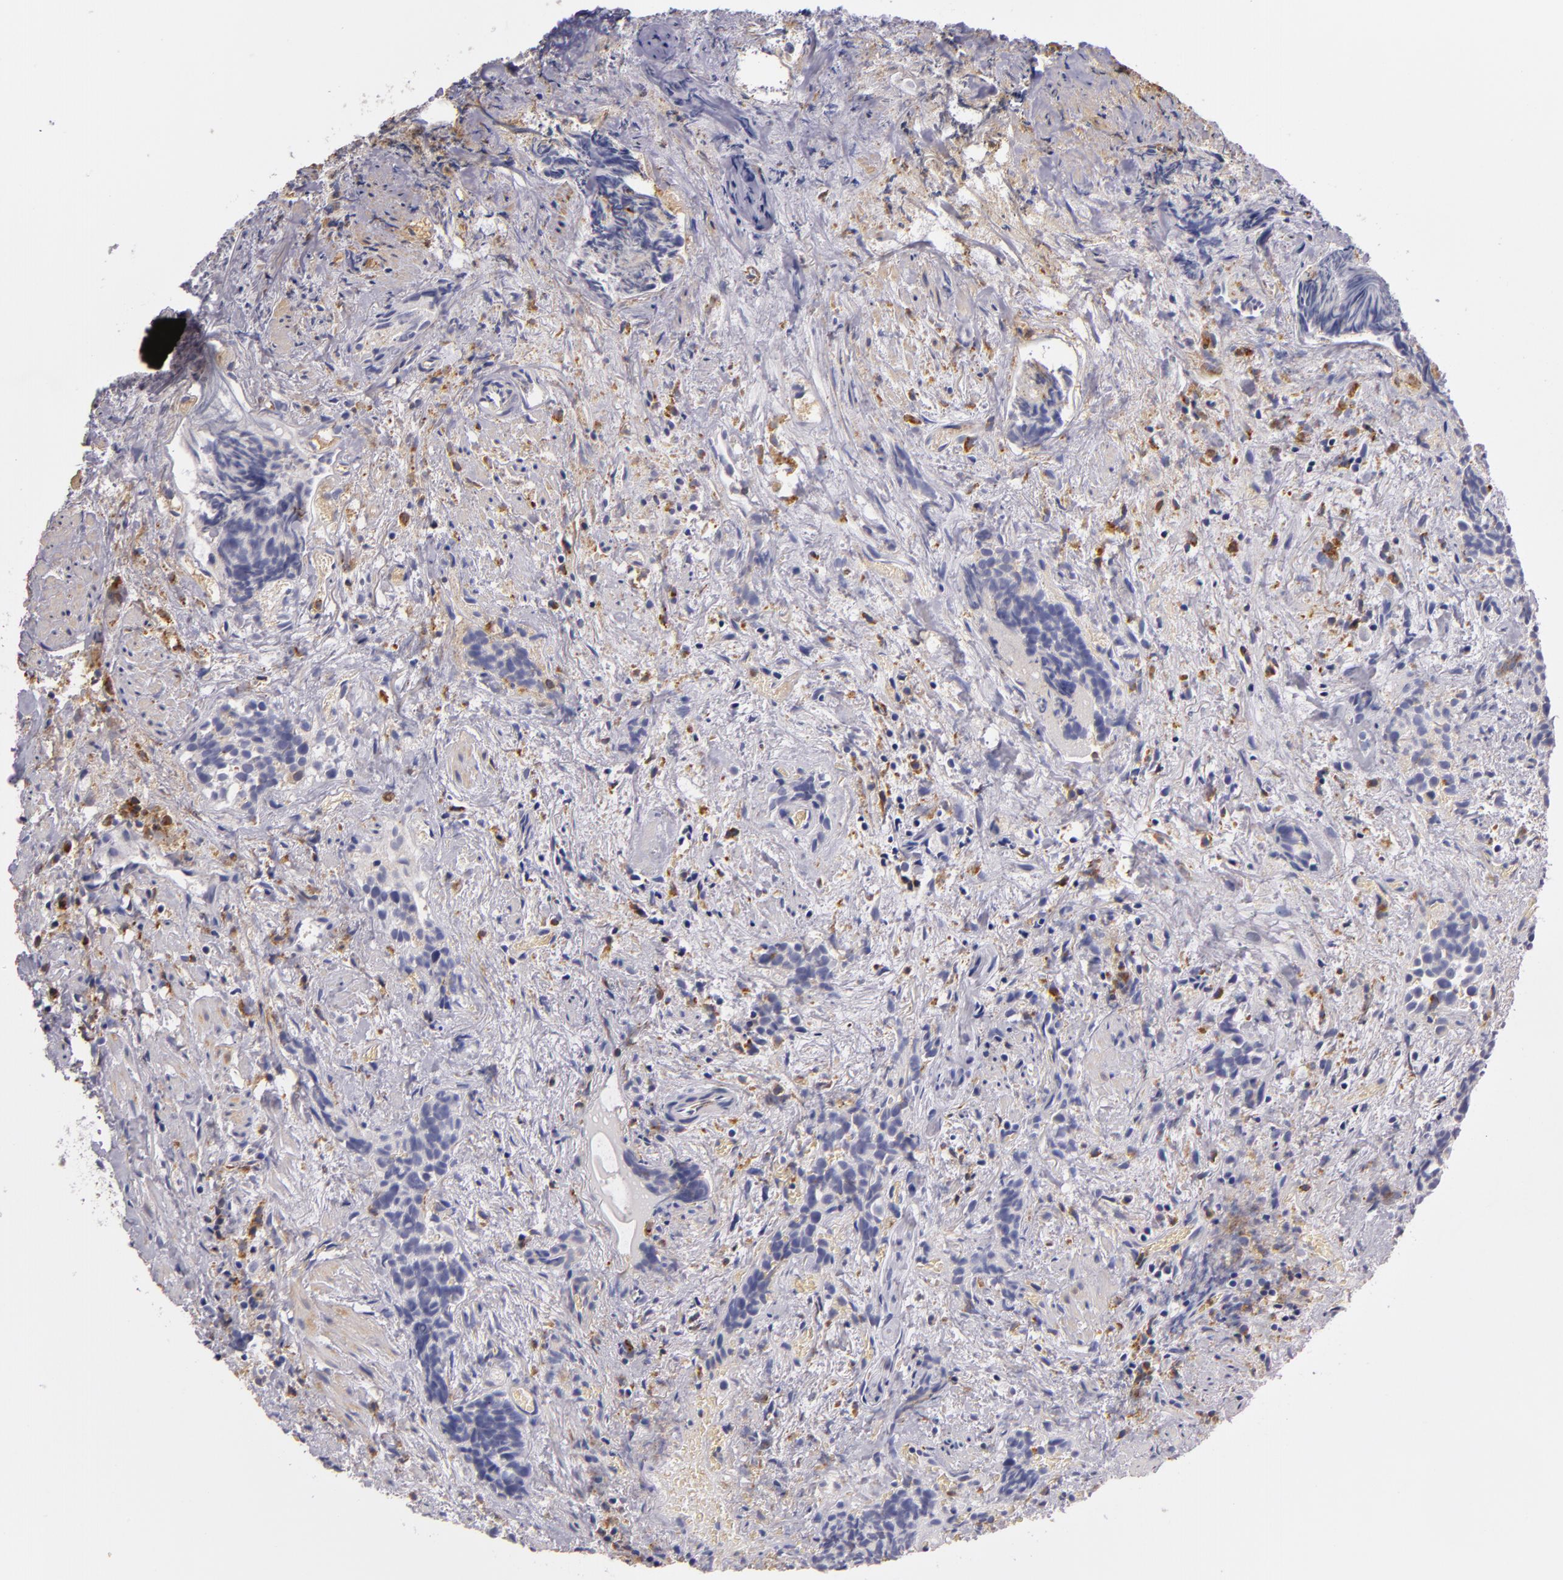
{"staining": {"intensity": "negative", "quantity": "none", "location": "none"}, "tissue": "urothelial cancer", "cell_type": "Tumor cells", "image_type": "cancer", "snomed": [{"axis": "morphology", "description": "Urothelial carcinoma, High grade"}, {"axis": "topography", "description": "Urinary bladder"}], "caption": "Urothelial carcinoma (high-grade) was stained to show a protein in brown. There is no significant staining in tumor cells. The staining was performed using DAB to visualize the protein expression in brown, while the nuclei were stained in blue with hematoxylin (Magnification: 20x).", "gene": "TLR8", "patient": {"sex": "female", "age": 78}}